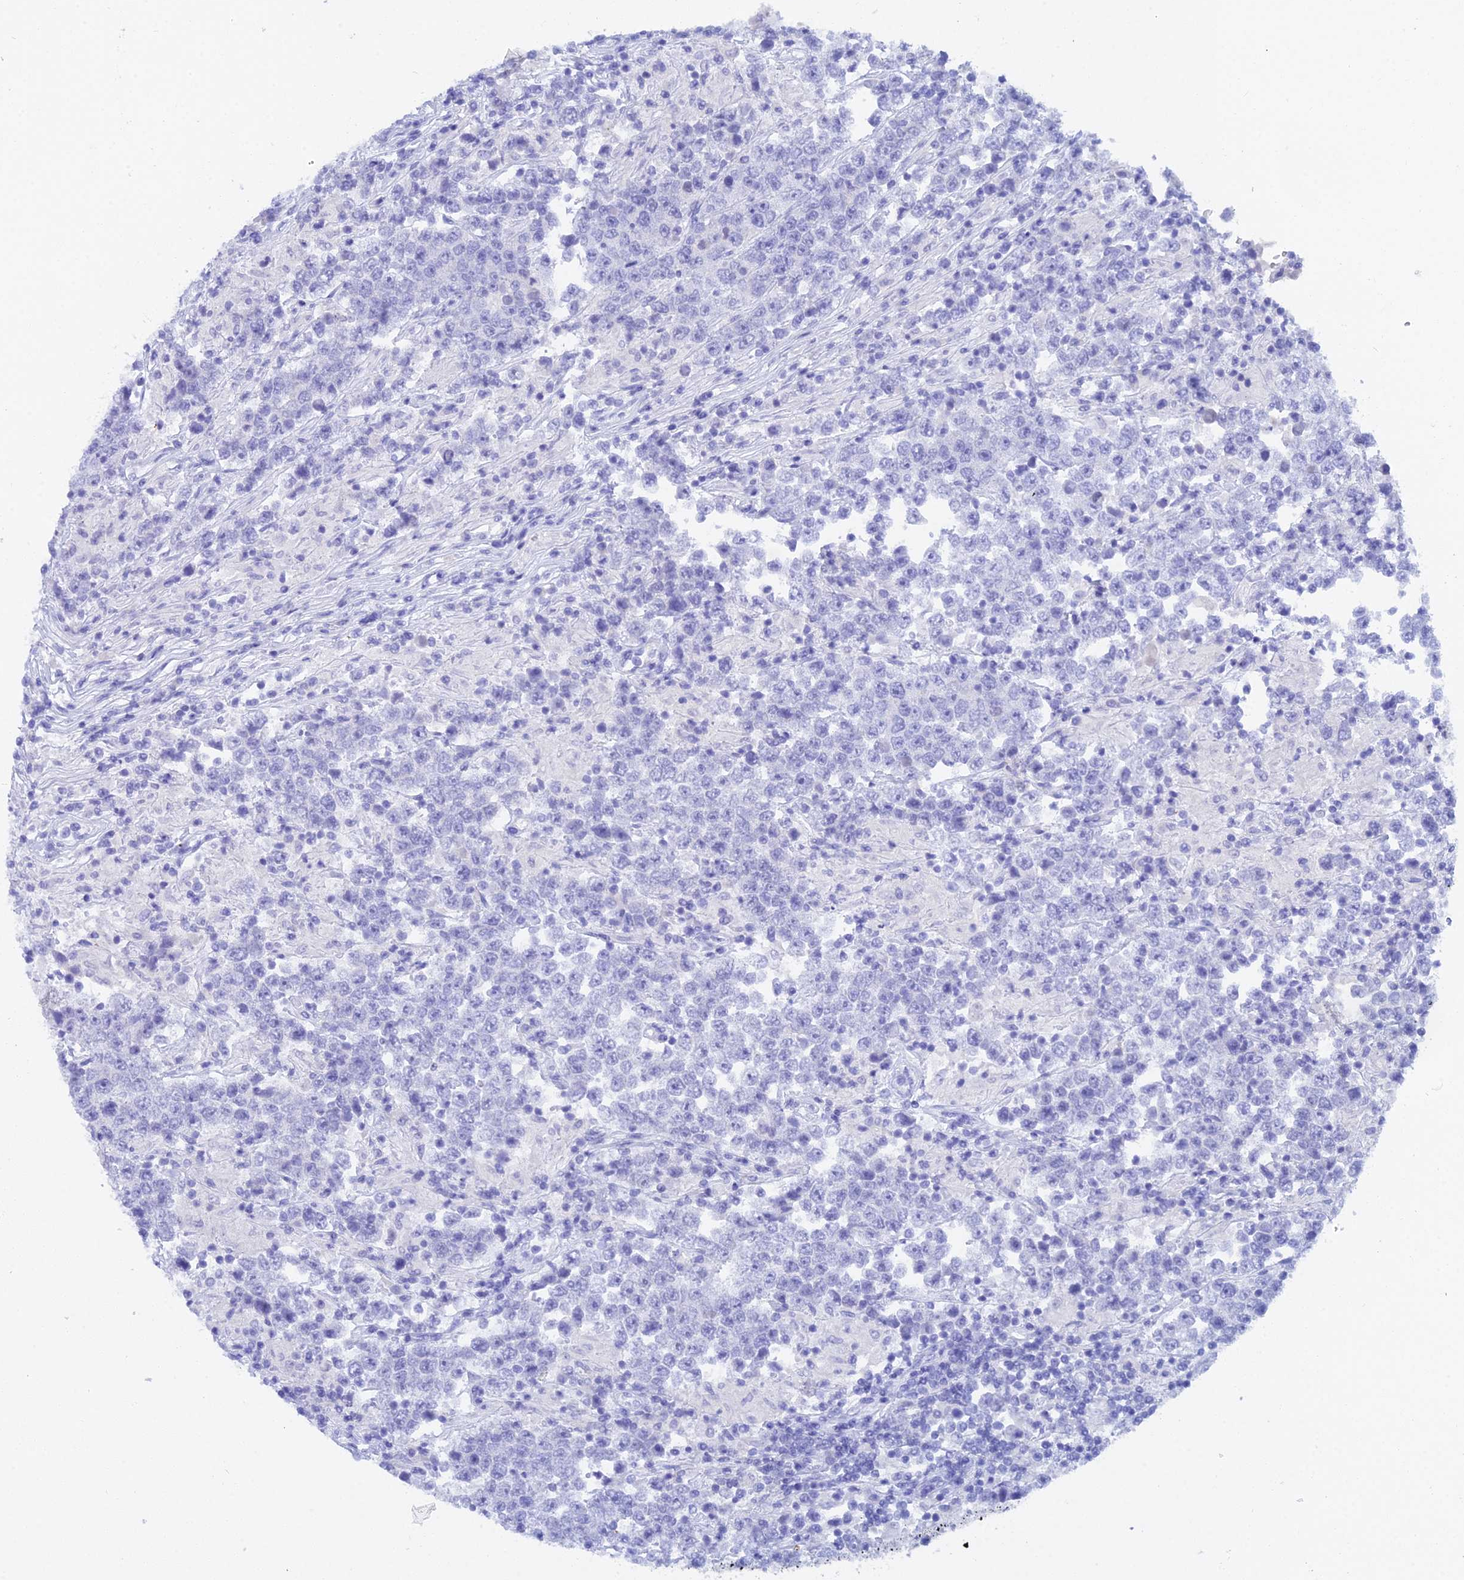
{"staining": {"intensity": "negative", "quantity": "none", "location": "none"}, "tissue": "testis cancer", "cell_type": "Tumor cells", "image_type": "cancer", "snomed": [{"axis": "morphology", "description": "Normal tissue, NOS"}, {"axis": "morphology", "description": "Urothelial carcinoma, High grade"}, {"axis": "morphology", "description": "Seminoma, NOS"}, {"axis": "morphology", "description": "Carcinoma, Embryonal, NOS"}, {"axis": "topography", "description": "Urinary bladder"}, {"axis": "topography", "description": "Testis"}], "caption": "This is a image of IHC staining of high-grade urothelial carcinoma (testis), which shows no positivity in tumor cells.", "gene": "REG1A", "patient": {"sex": "male", "age": 41}}